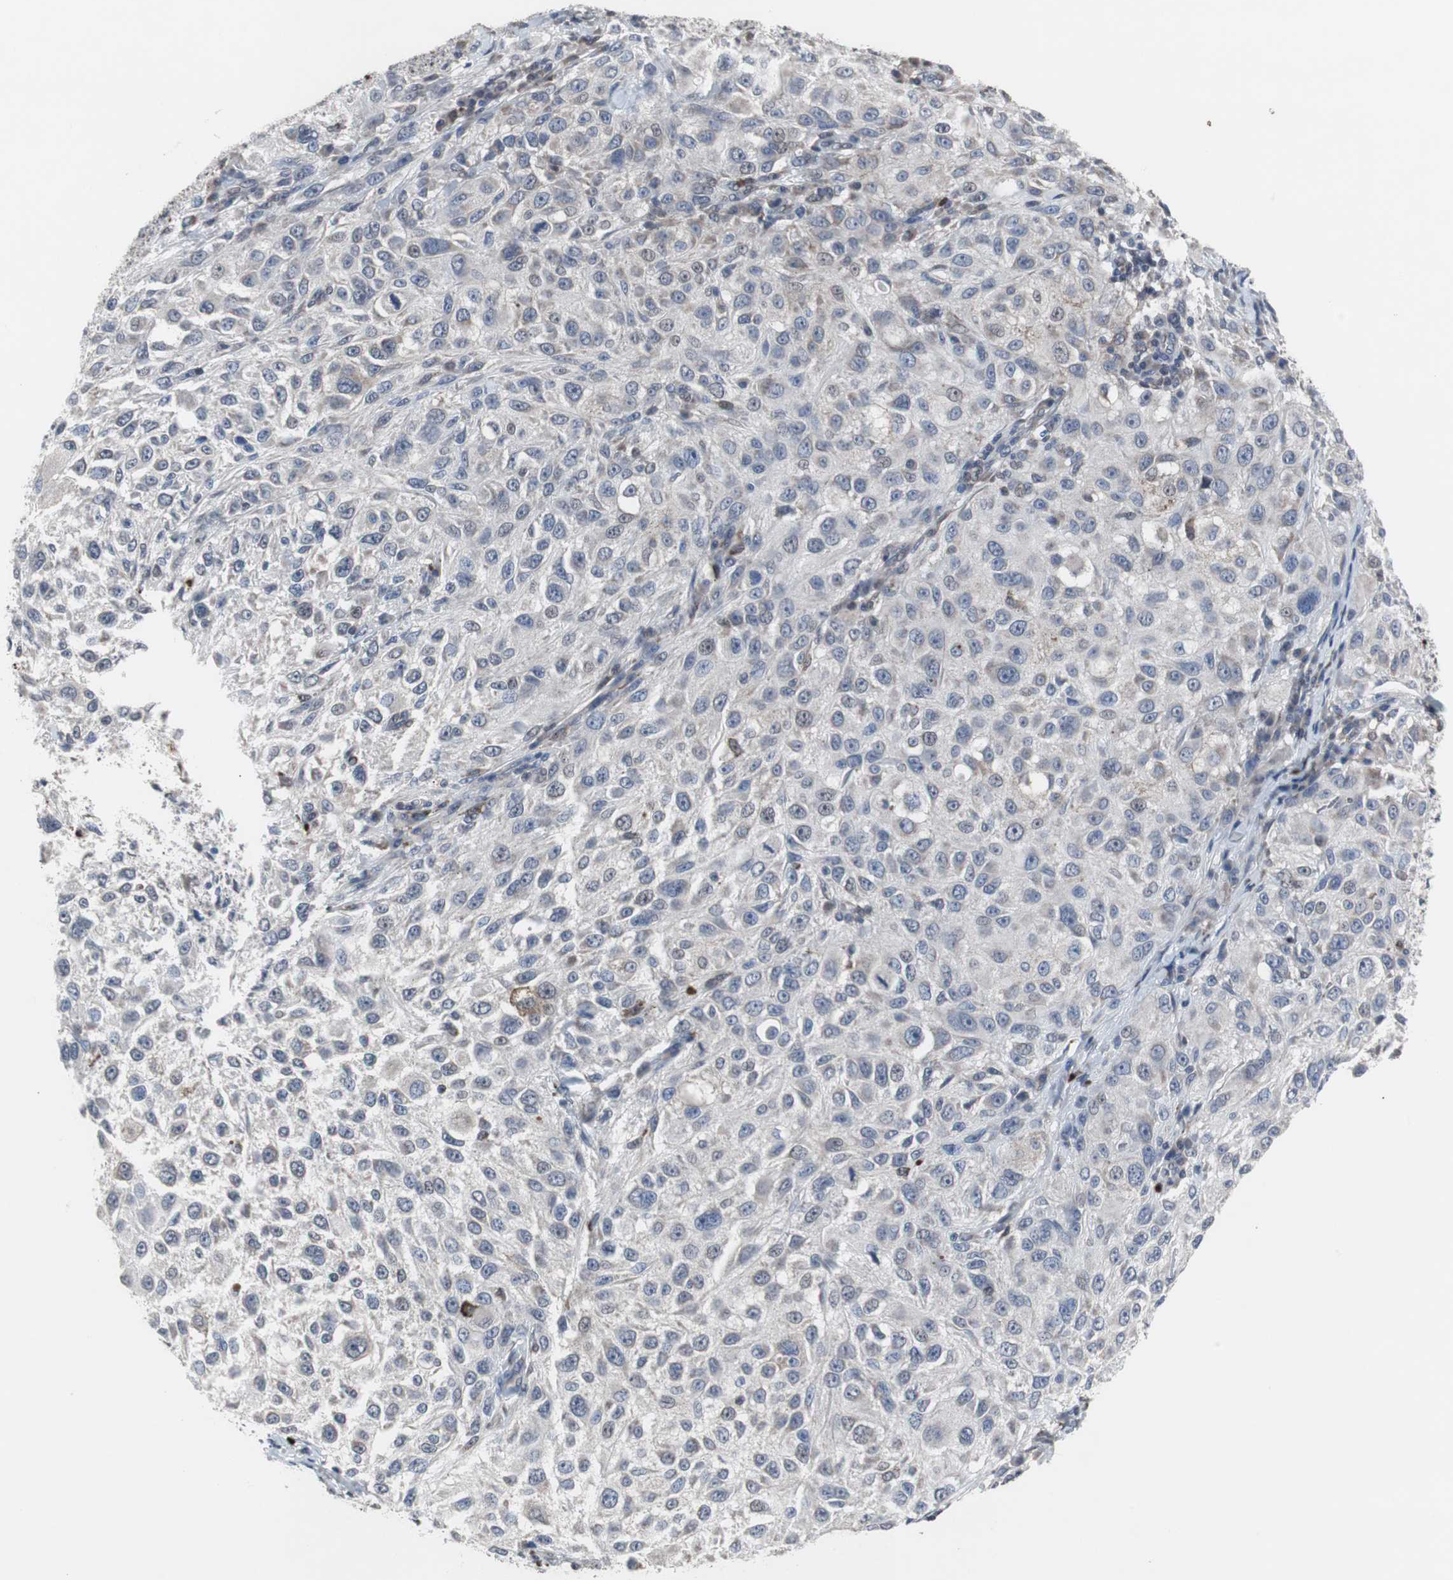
{"staining": {"intensity": "negative", "quantity": "none", "location": "none"}, "tissue": "melanoma", "cell_type": "Tumor cells", "image_type": "cancer", "snomed": [{"axis": "morphology", "description": "Necrosis, NOS"}, {"axis": "morphology", "description": "Malignant melanoma, NOS"}, {"axis": "topography", "description": "Skin"}], "caption": "Tumor cells show no significant protein positivity in malignant melanoma.", "gene": "RBM47", "patient": {"sex": "female", "age": 87}}